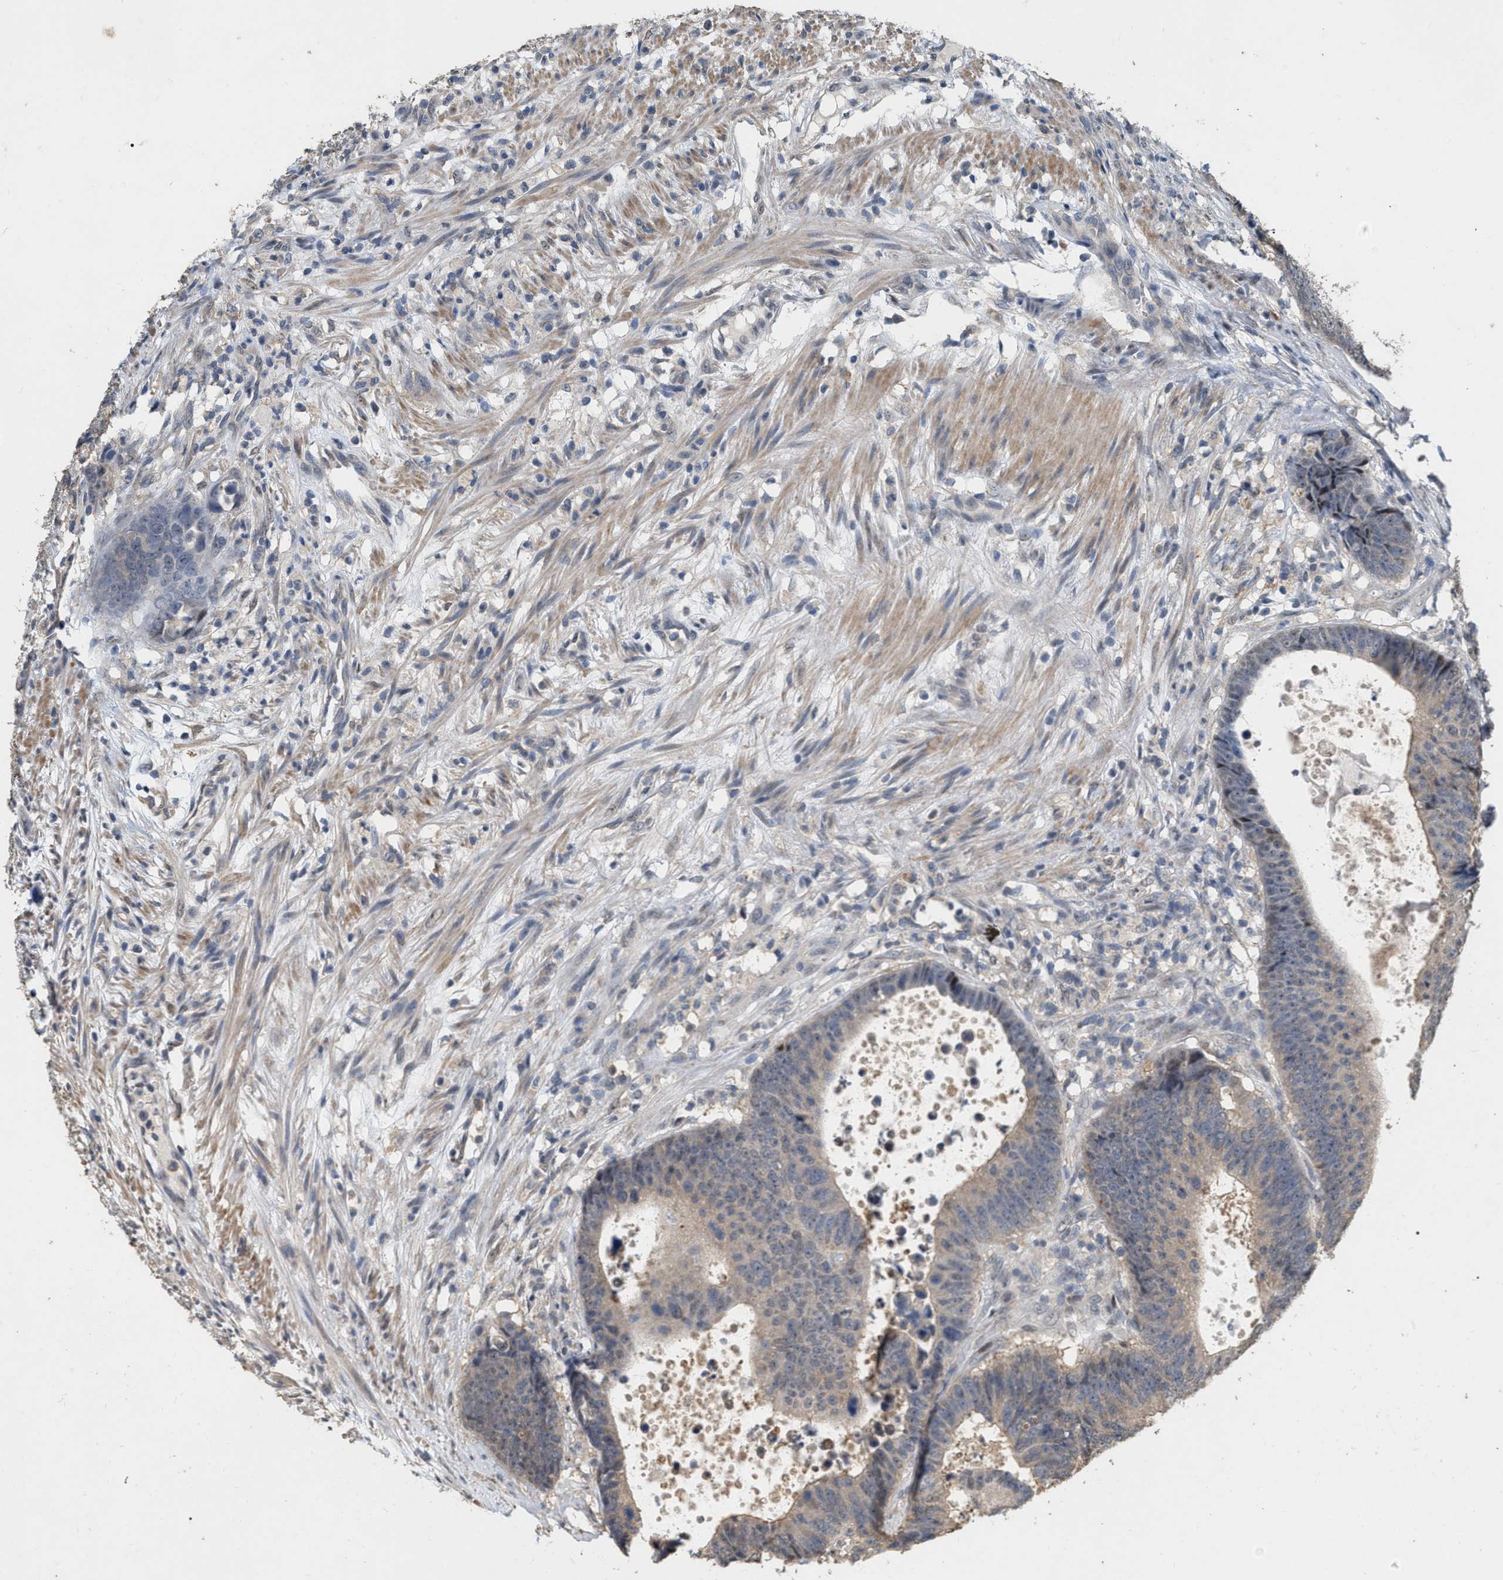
{"staining": {"intensity": "weak", "quantity": ">75%", "location": "cytoplasmic/membranous"}, "tissue": "colorectal cancer", "cell_type": "Tumor cells", "image_type": "cancer", "snomed": [{"axis": "morphology", "description": "Adenocarcinoma, NOS"}, {"axis": "topography", "description": "Colon"}], "caption": "Human colorectal cancer (adenocarcinoma) stained for a protein (brown) shows weak cytoplasmic/membranous positive positivity in about >75% of tumor cells.", "gene": "RUVBL1", "patient": {"sex": "male", "age": 56}}